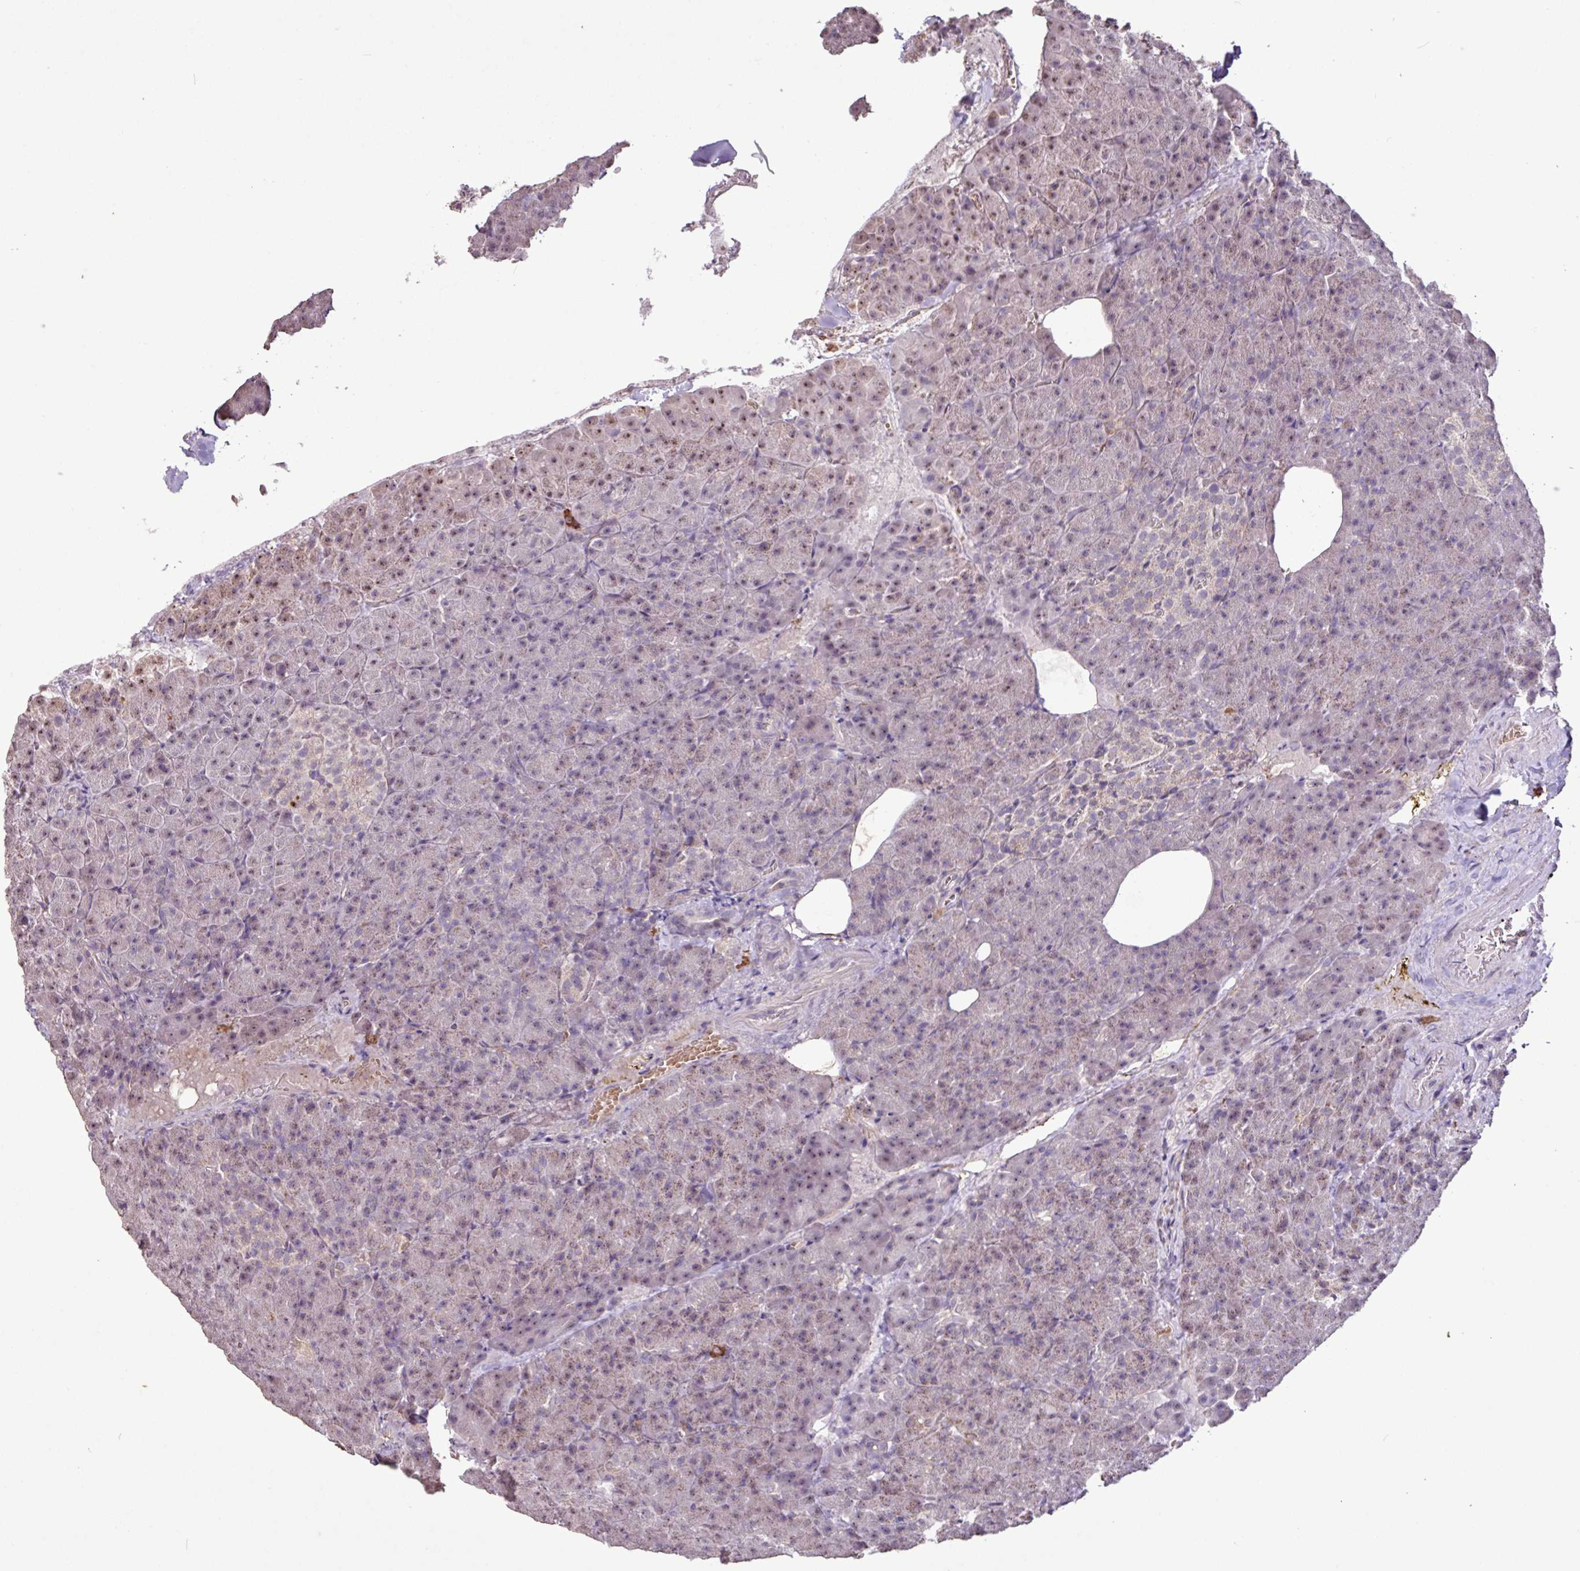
{"staining": {"intensity": "weak", "quantity": "25%-75%", "location": "nuclear"}, "tissue": "pancreas", "cell_type": "Exocrine glandular cells", "image_type": "normal", "snomed": [{"axis": "morphology", "description": "Normal tissue, NOS"}, {"axis": "topography", "description": "Pancreas"}], "caption": "Protein expression analysis of benign pancreas demonstrates weak nuclear positivity in about 25%-75% of exocrine glandular cells.", "gene": "L3MBTL3", "patient": {"sex": "female", "age": 74}}